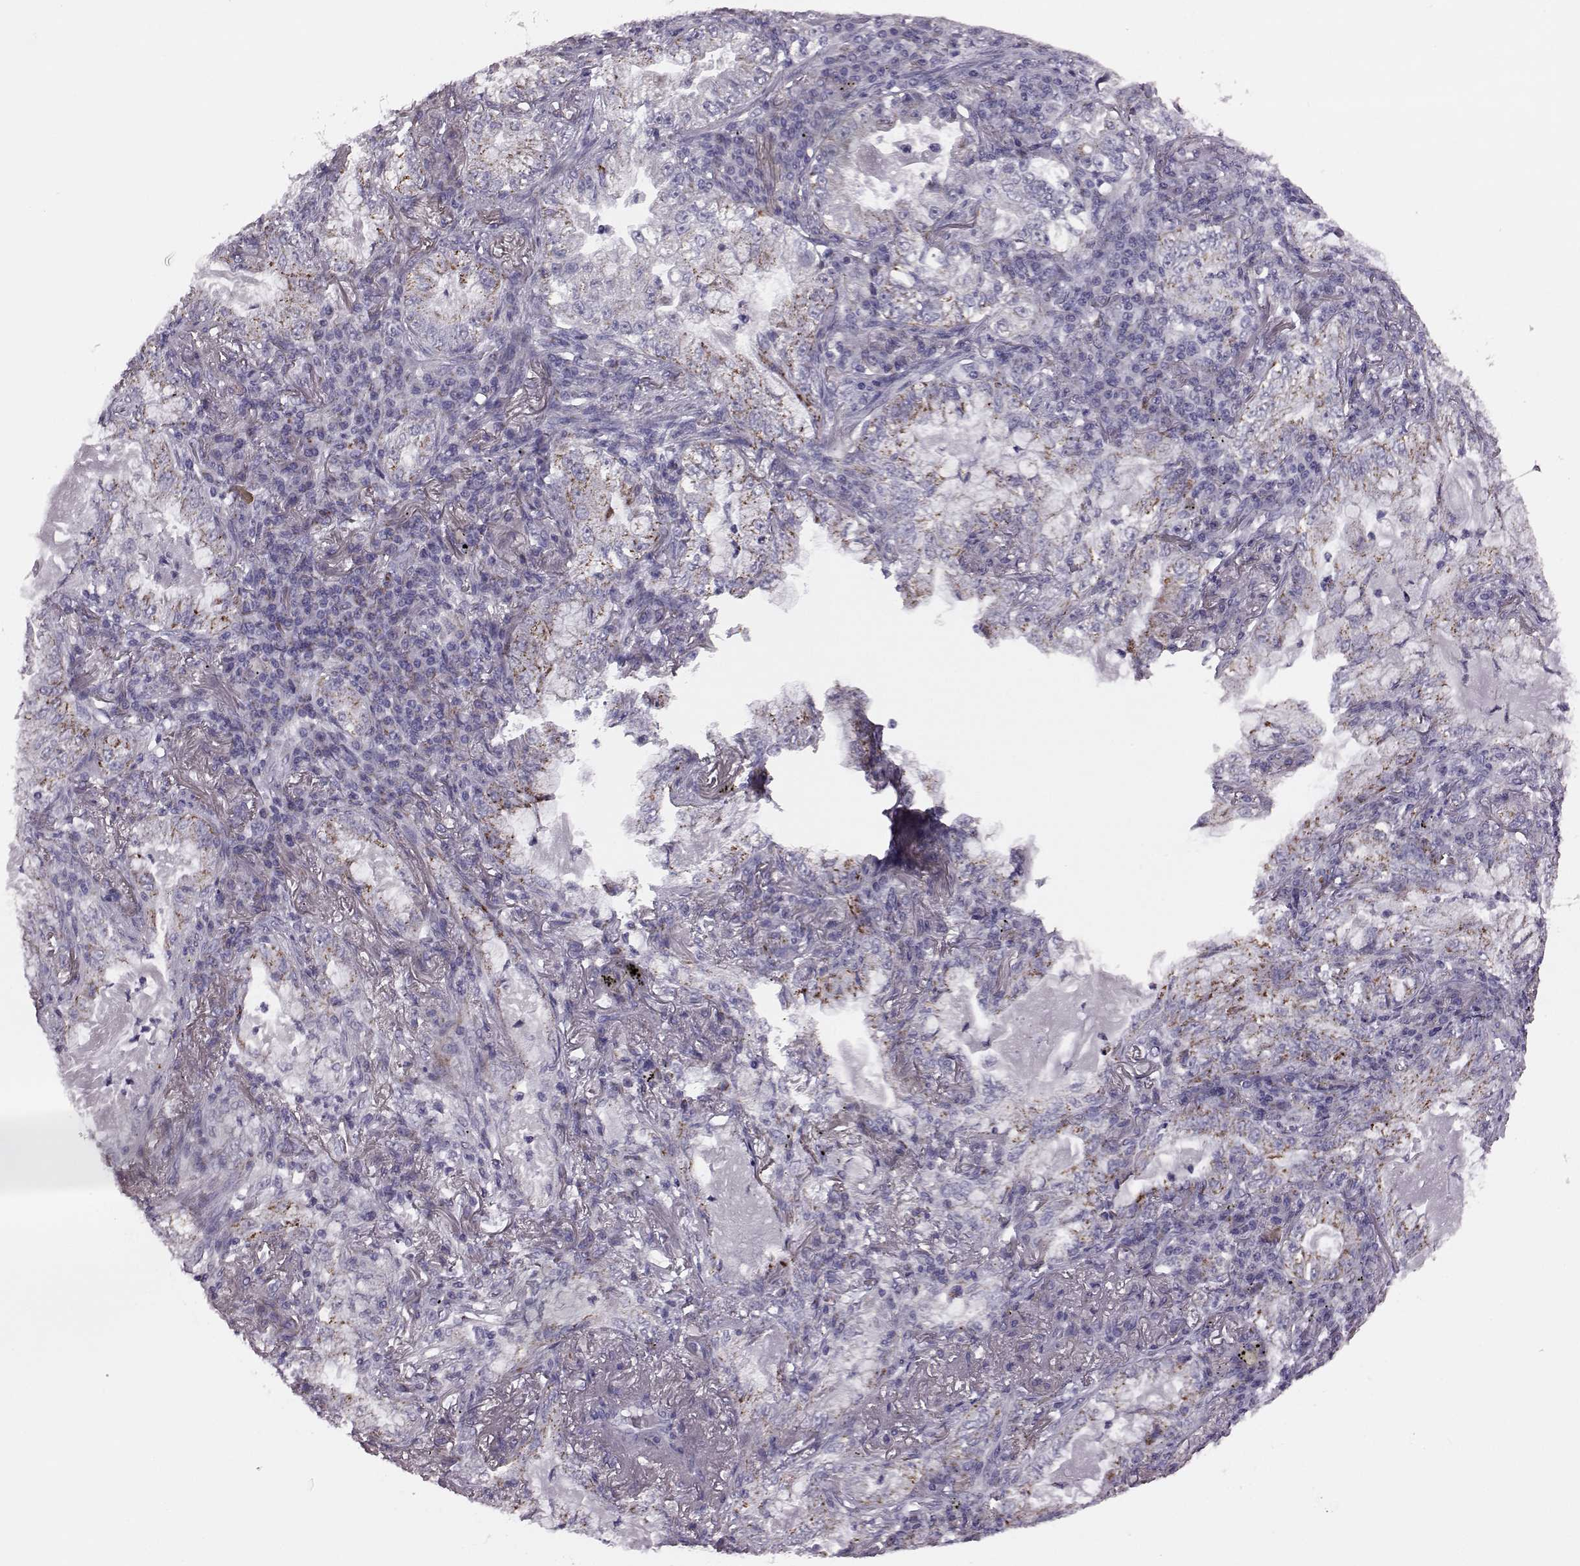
{"staining": {"intensity": "moderate", "quantity": ">75%", "location": "cytoplasmic/membranous"}, "tissue": "lung cancer", "cell_type": "Tumor cells", "image_type": "cancer", "snomed": [{"axis": "morphology", "description": "Adenocarcinoma, NOS"}, {"axis": "topography", "description": "Lung"}], "caption": "Protein expression analysis of lung cancer exhibits moderate cytoplasmic/membranous expression in about >75% of tumor cells.", "gene": "RIMS2", "patient": {"sex": "female", "age": 73}}